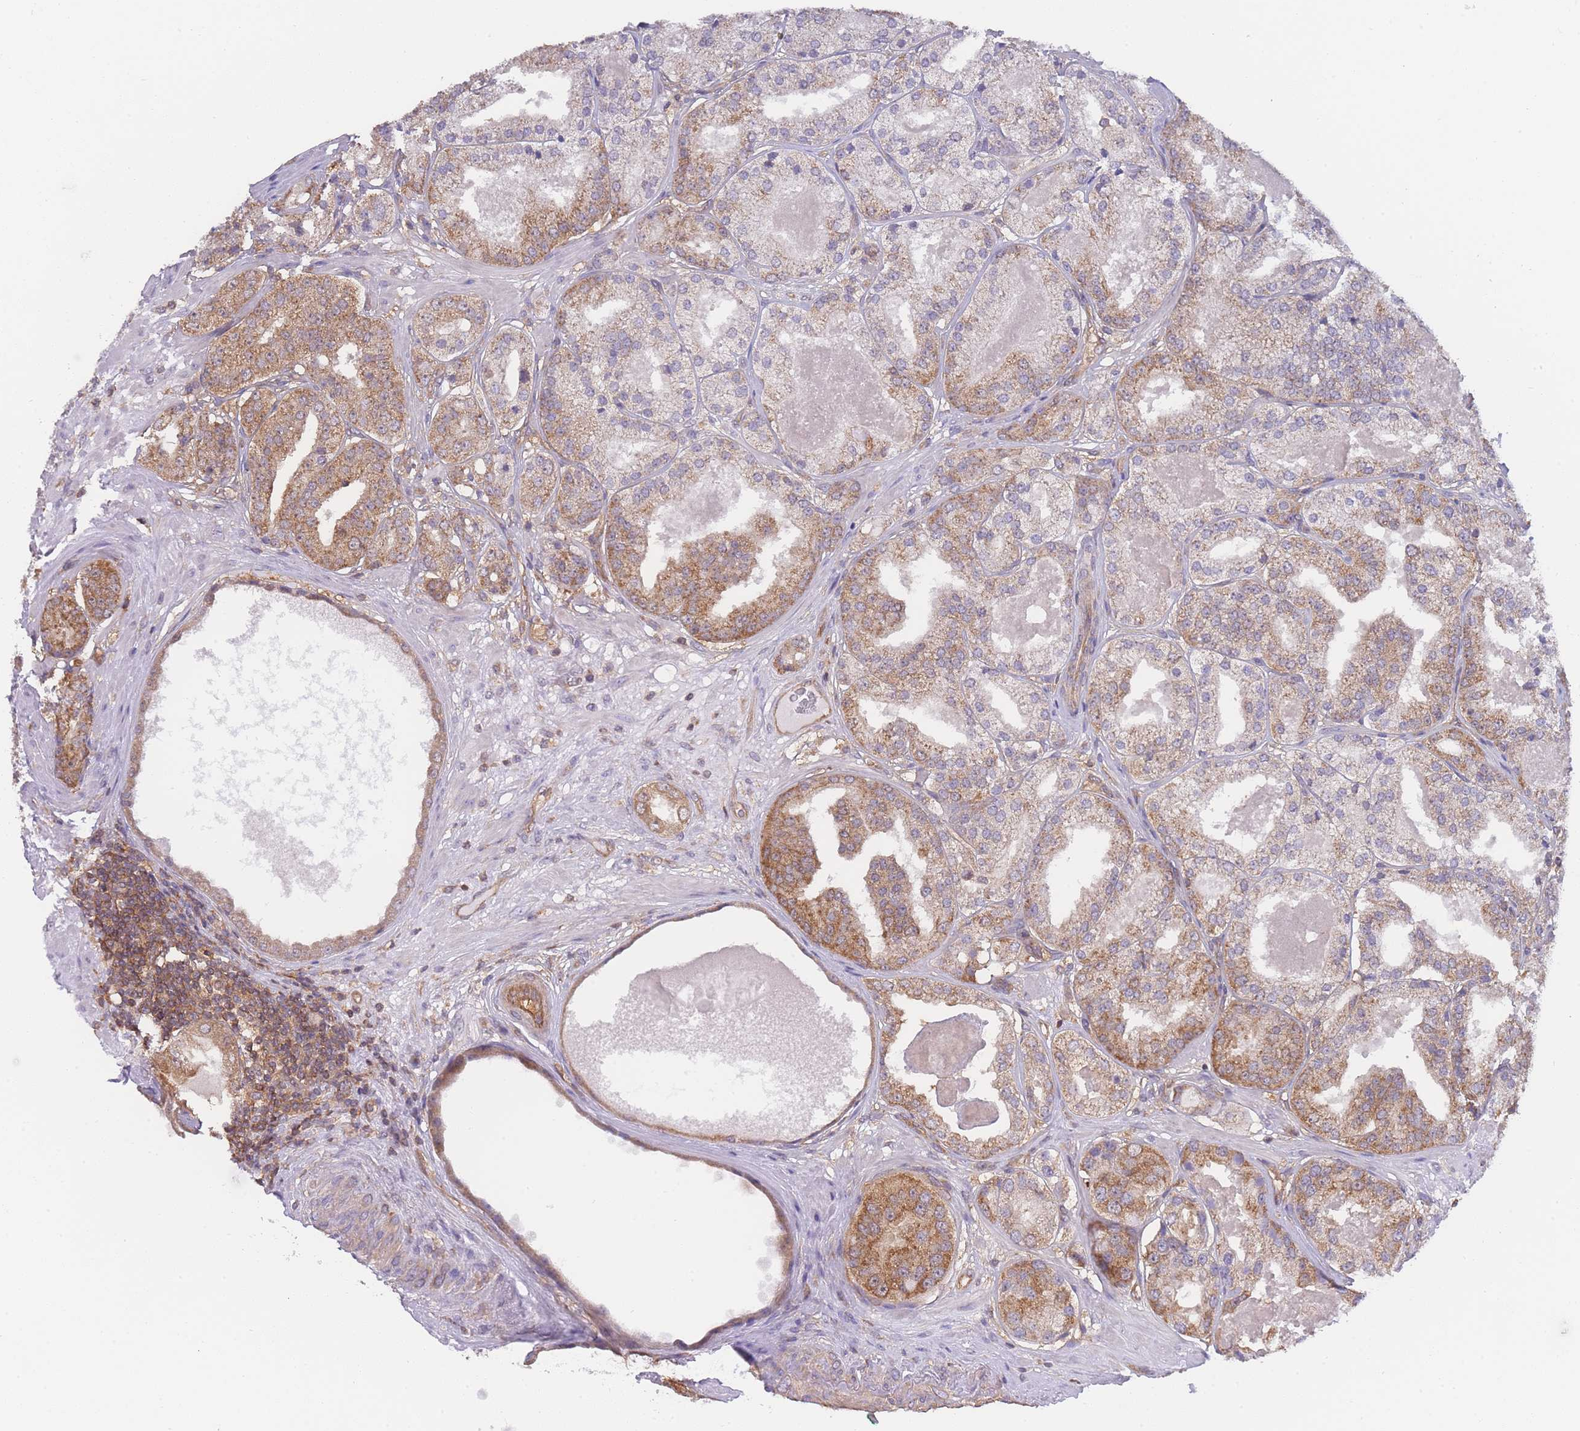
{"staining": {"intensity": "moderate", "quantity": ">75%", "location": "cytoplasmic/membranous"}, "tissue": "prostate cancer", "cell_type": "Tumor cells", "image_type": "cancer", "snomed": [{"axis": "morphology", "description": "Adenocarcinoma, High grade"}, {"axis": "topography", "description": "Prostate"}], "caption": "A high-resolution photomicrograph shows immunohistochemistry (IHC) staining of prostate high-grade adenocarcinoma, which shows moderate cytoplasmic/membranous expression in about >75% of tumor cells.", "gene": "MRPS18B", "patient": {"sex": "male", "age": 63}}